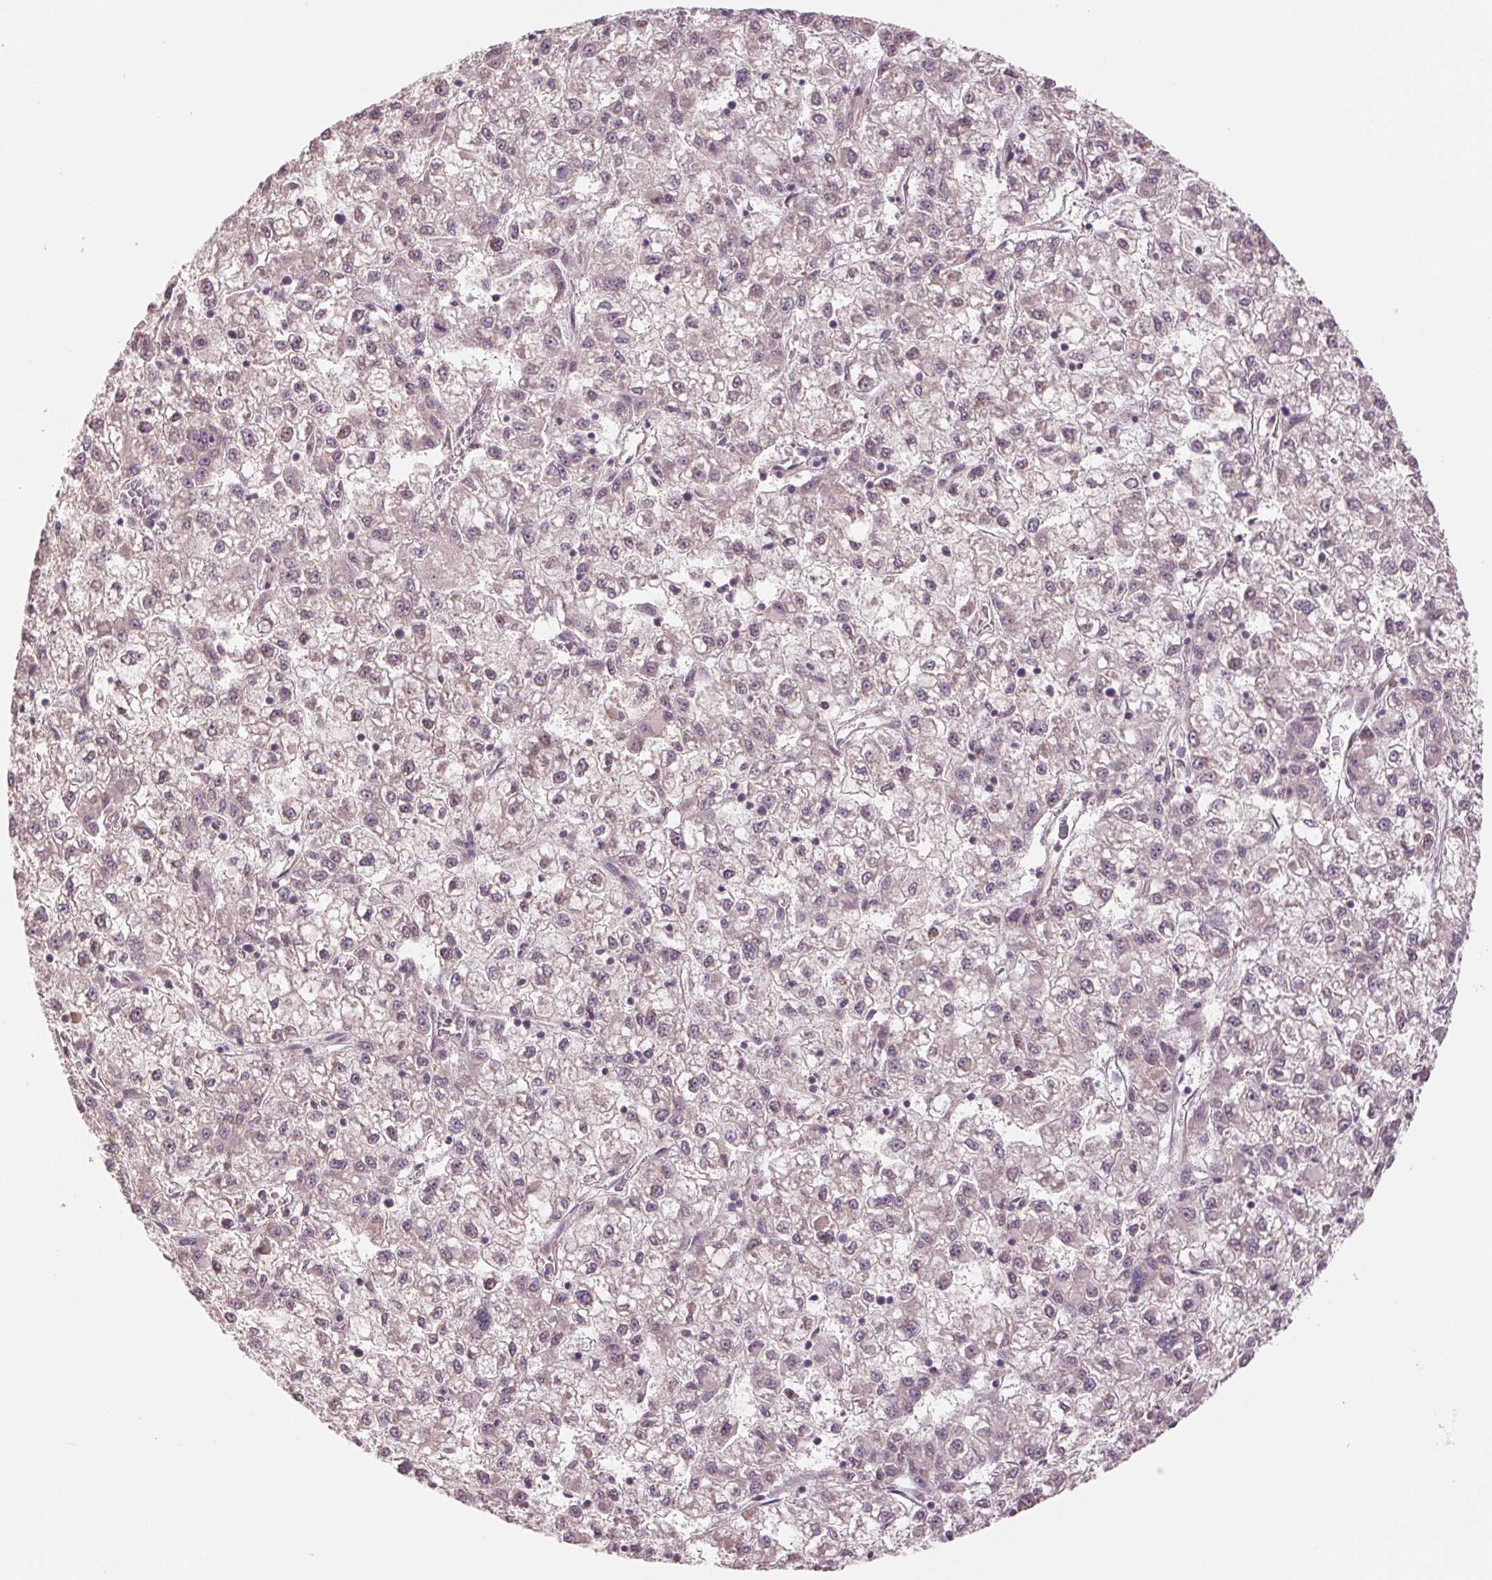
{"staining": {"intensity": "negative", "quantity": "none", "location": "none"}, "tissue": "liver cancer", "cell_type": "Tumor cells", "image_type": "cancer", "snomed": [{"axis": "morphology", "description": "Carcinoma, Hepatocellular, NOS"}, {"axis": "topography", "description": "Liver"}], "caption": "Tumor cells show no significant positivity in liver hepatocellular carcinoma.", "gene": "PPIA", "patient": {"sex": "male", "age": 40}}